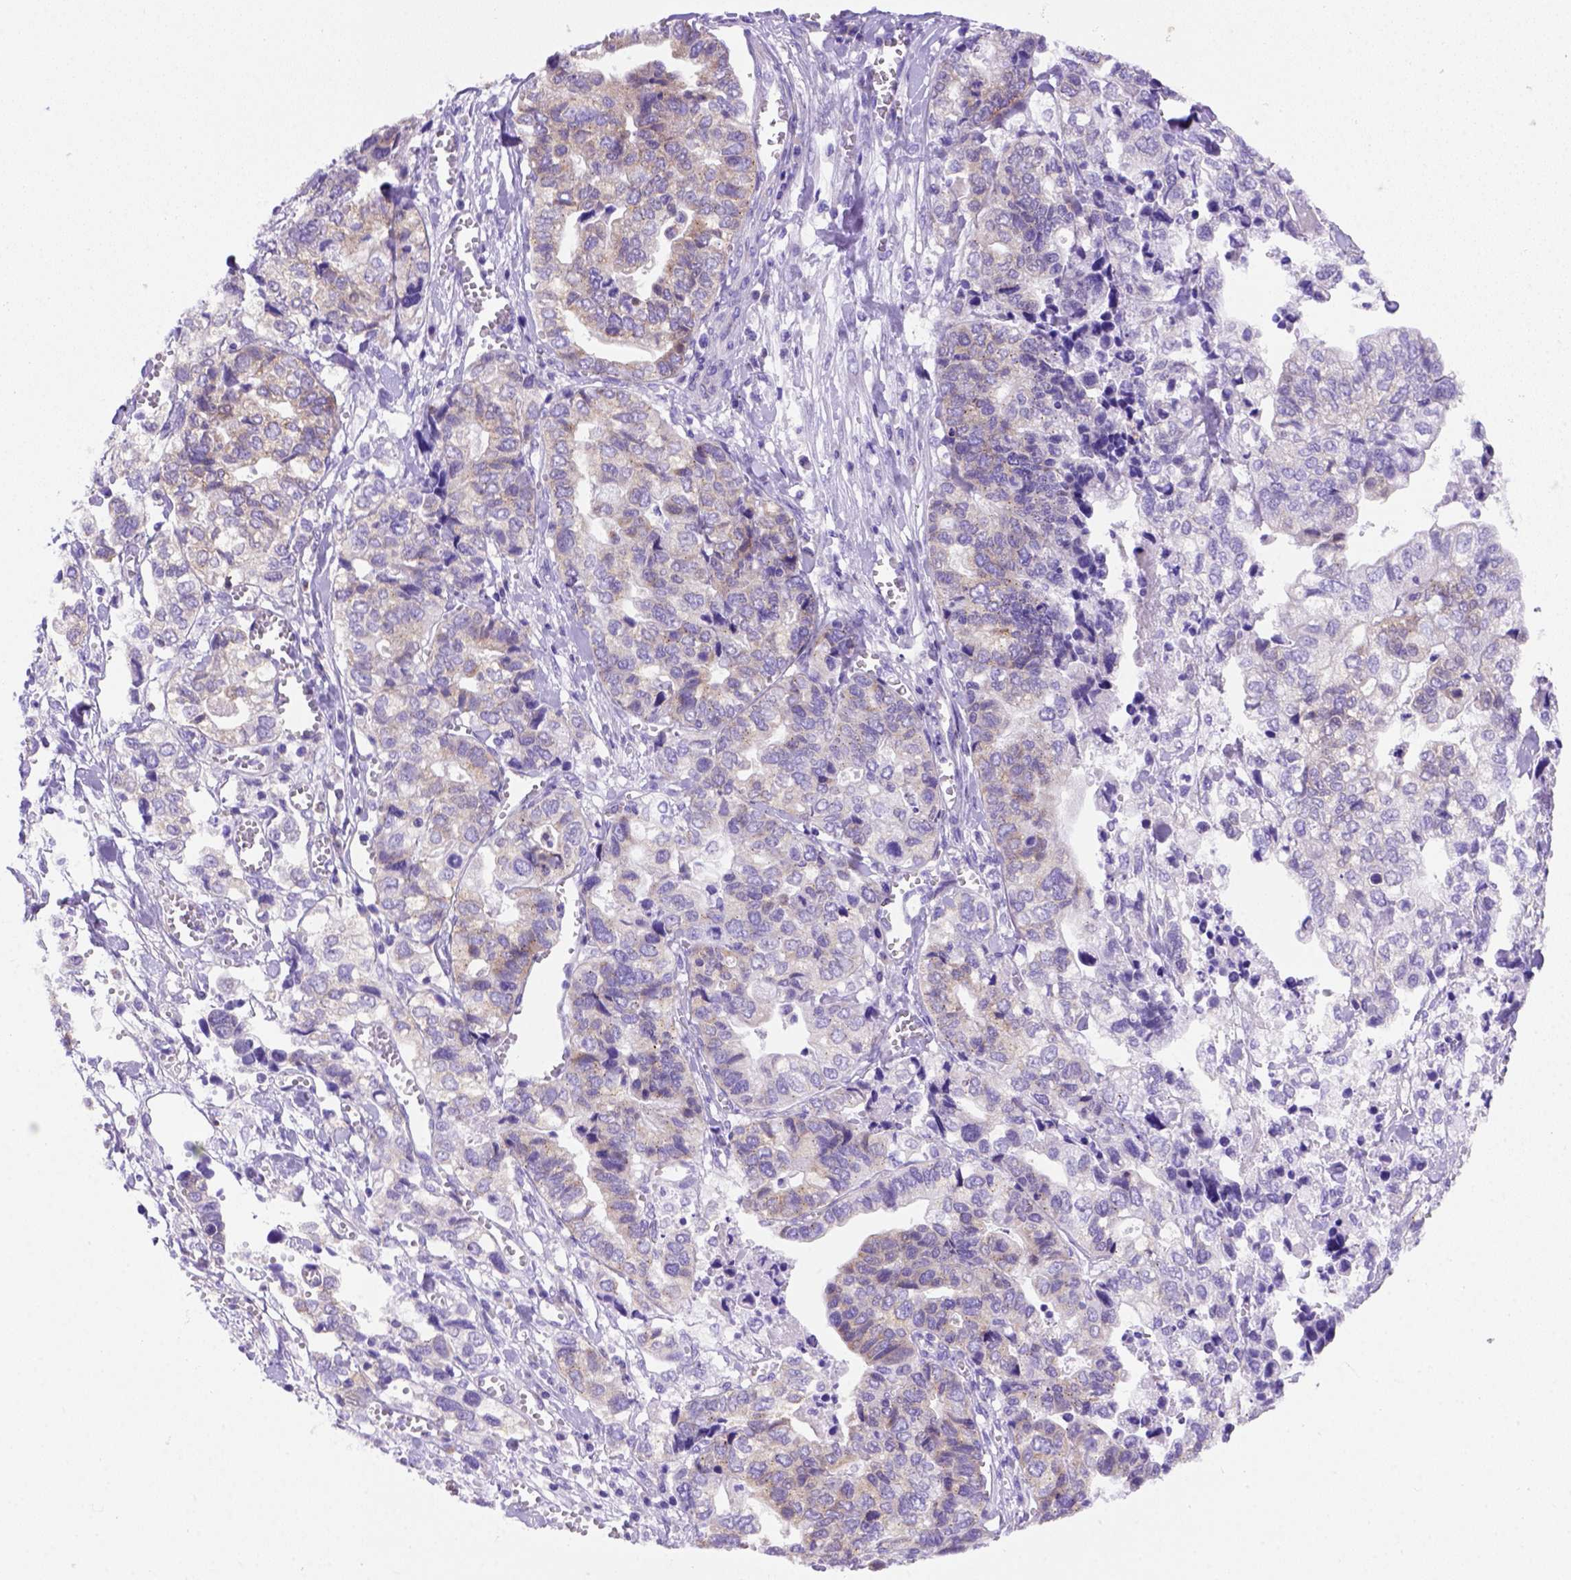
{"staining": {"intensity": "moderate", "quantity": "25%-75%", "location": "cytoplasmic/membranous"}, "tissue": "stomach cancer", "cell_type": "Tumor cells", "image_type": "cancer", "snomed": [{"axis": "morphology", "description": "Adenocarcinoma, NOS"}, {"axis": "topography", "description": "Stomach, upper"}], "caption": "This is an image of immunohistochemistry staining of stomach cancer (adenocarcinoma), which shows moderate expression in the cytoplasmic/membranous of tumor cells.", "gene": "FOXI1", "patient": {"sex": "female", "age": 67}}